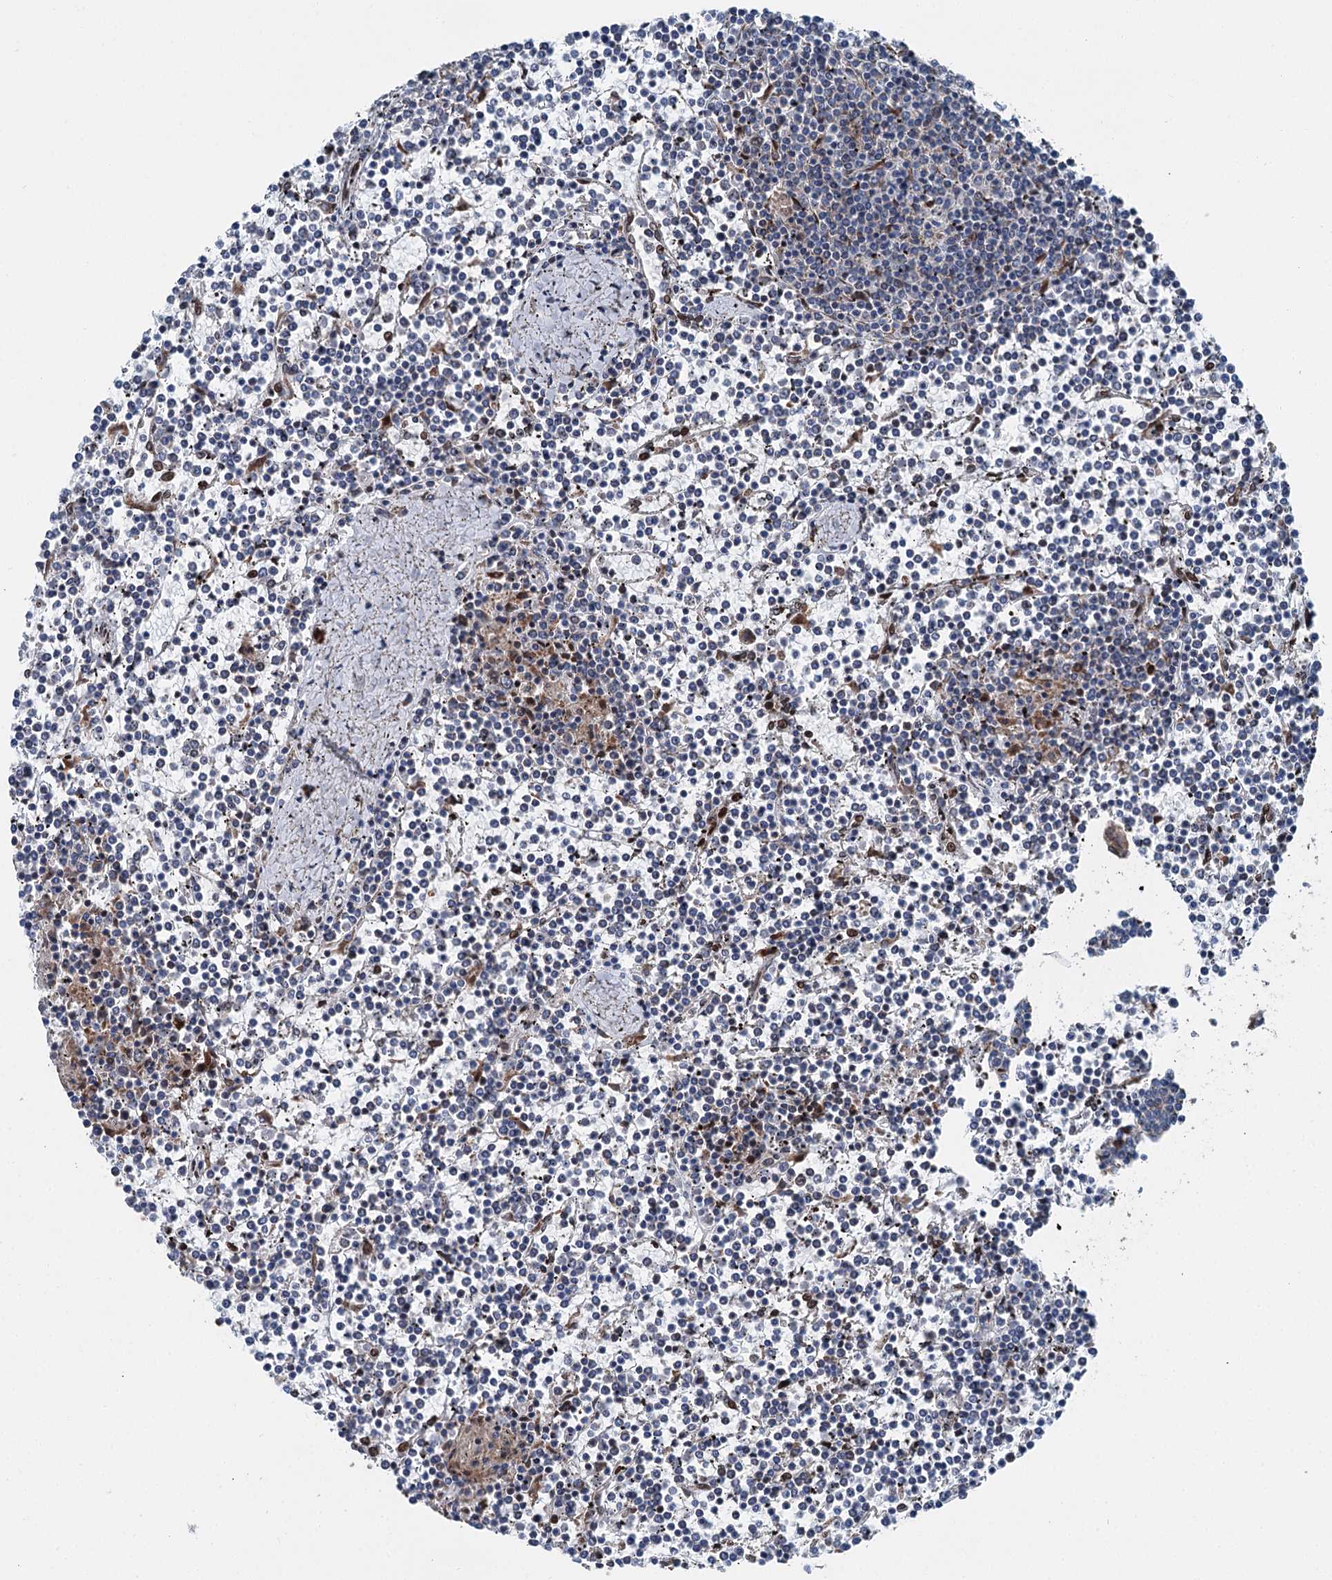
{"staining": {"intensity": "negative", "quantity": "none", "location": "none"}, "tissue": "lymphoma", "cell_type": "Tumor cells", "image_type": "cancer", "snomed": [{"axis": "morphology", "description": "Malignant lymphoma, non-Hodgkin's type, Low grade"}, {"axis": "topography", "description": "Spleen"}], "caption": "DAB (3,3'-diaminobenzidine) immunohistochemical staining of low-grade malignant lymphoma, non-Hodgkin's type reveals no significant positivity in tumor cells. (DAB immunohistochemistry (IHC) with hematoxylin counter stain).", "gene": "MRPL14", "patient": {"sex": "female", "age": 19}}